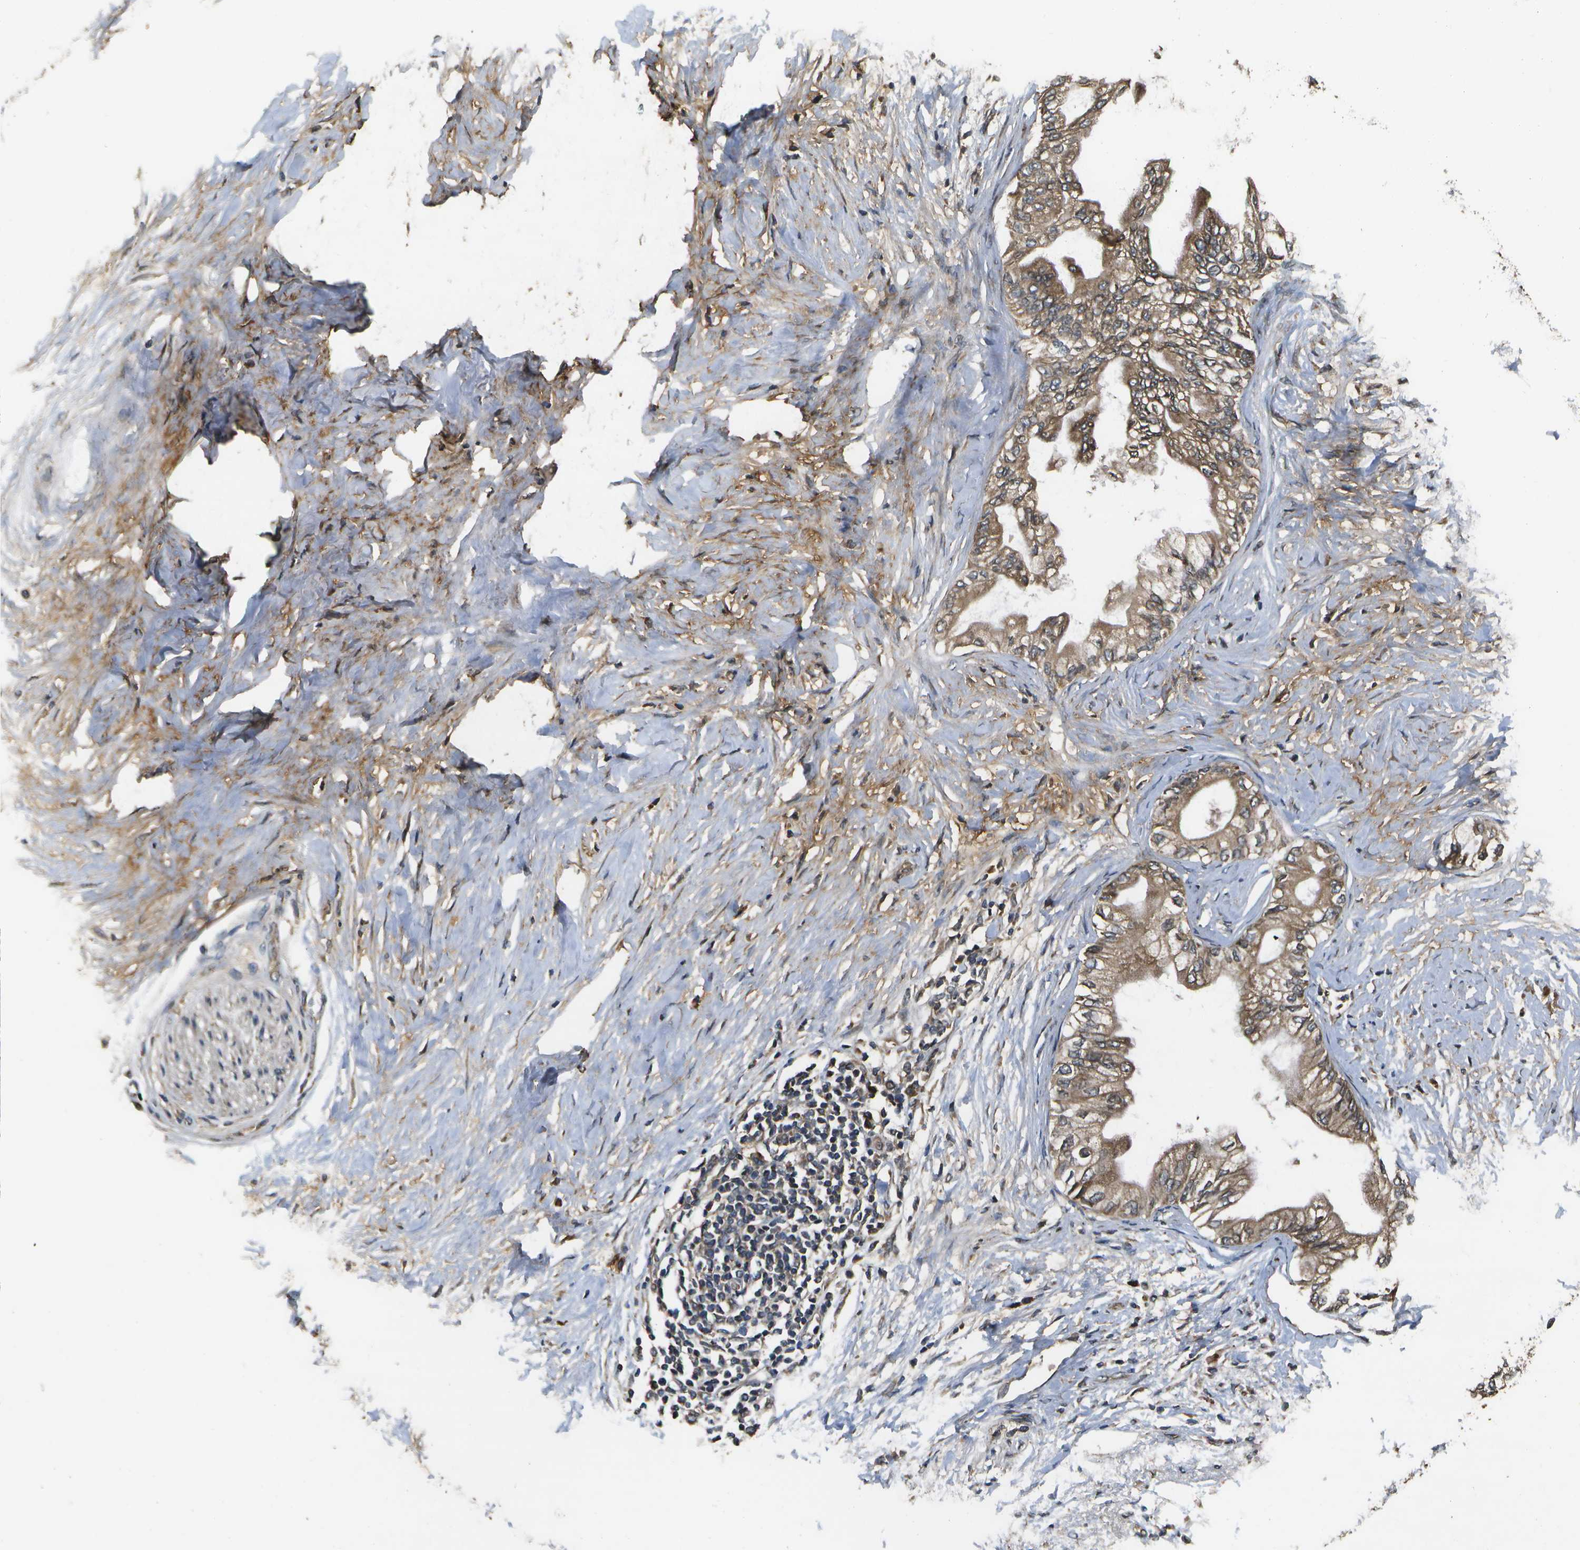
{"staining": {"intensity": "moderate", "quantity": ">75%", "location": "cytoplasmic/membranous"}, "tissue": "pancreatic cancer", "cell_type": "Tumor cells", "image_type": "cancer", "snomed": [{"axis": "morphology", "description": "Normal tissue, NOS"}, {"axis": "morphology", "description": "Adenocarcinoma, NOS"}, {"axis": "topography", "description": "Pancreas"}, {"axis": "topography", "description": "Duodenum"}], "caption": "DAB immunohistochemical staining of human pancreatic cancer reveals moderate cytoplasmic/membranous protein staining in approximately >75% of tumor cells. (brown staining indicates protein expression, while blue staining denotes nuclei).", "gene": "HFE", "patient": {"sex": "female", "age": 60}}